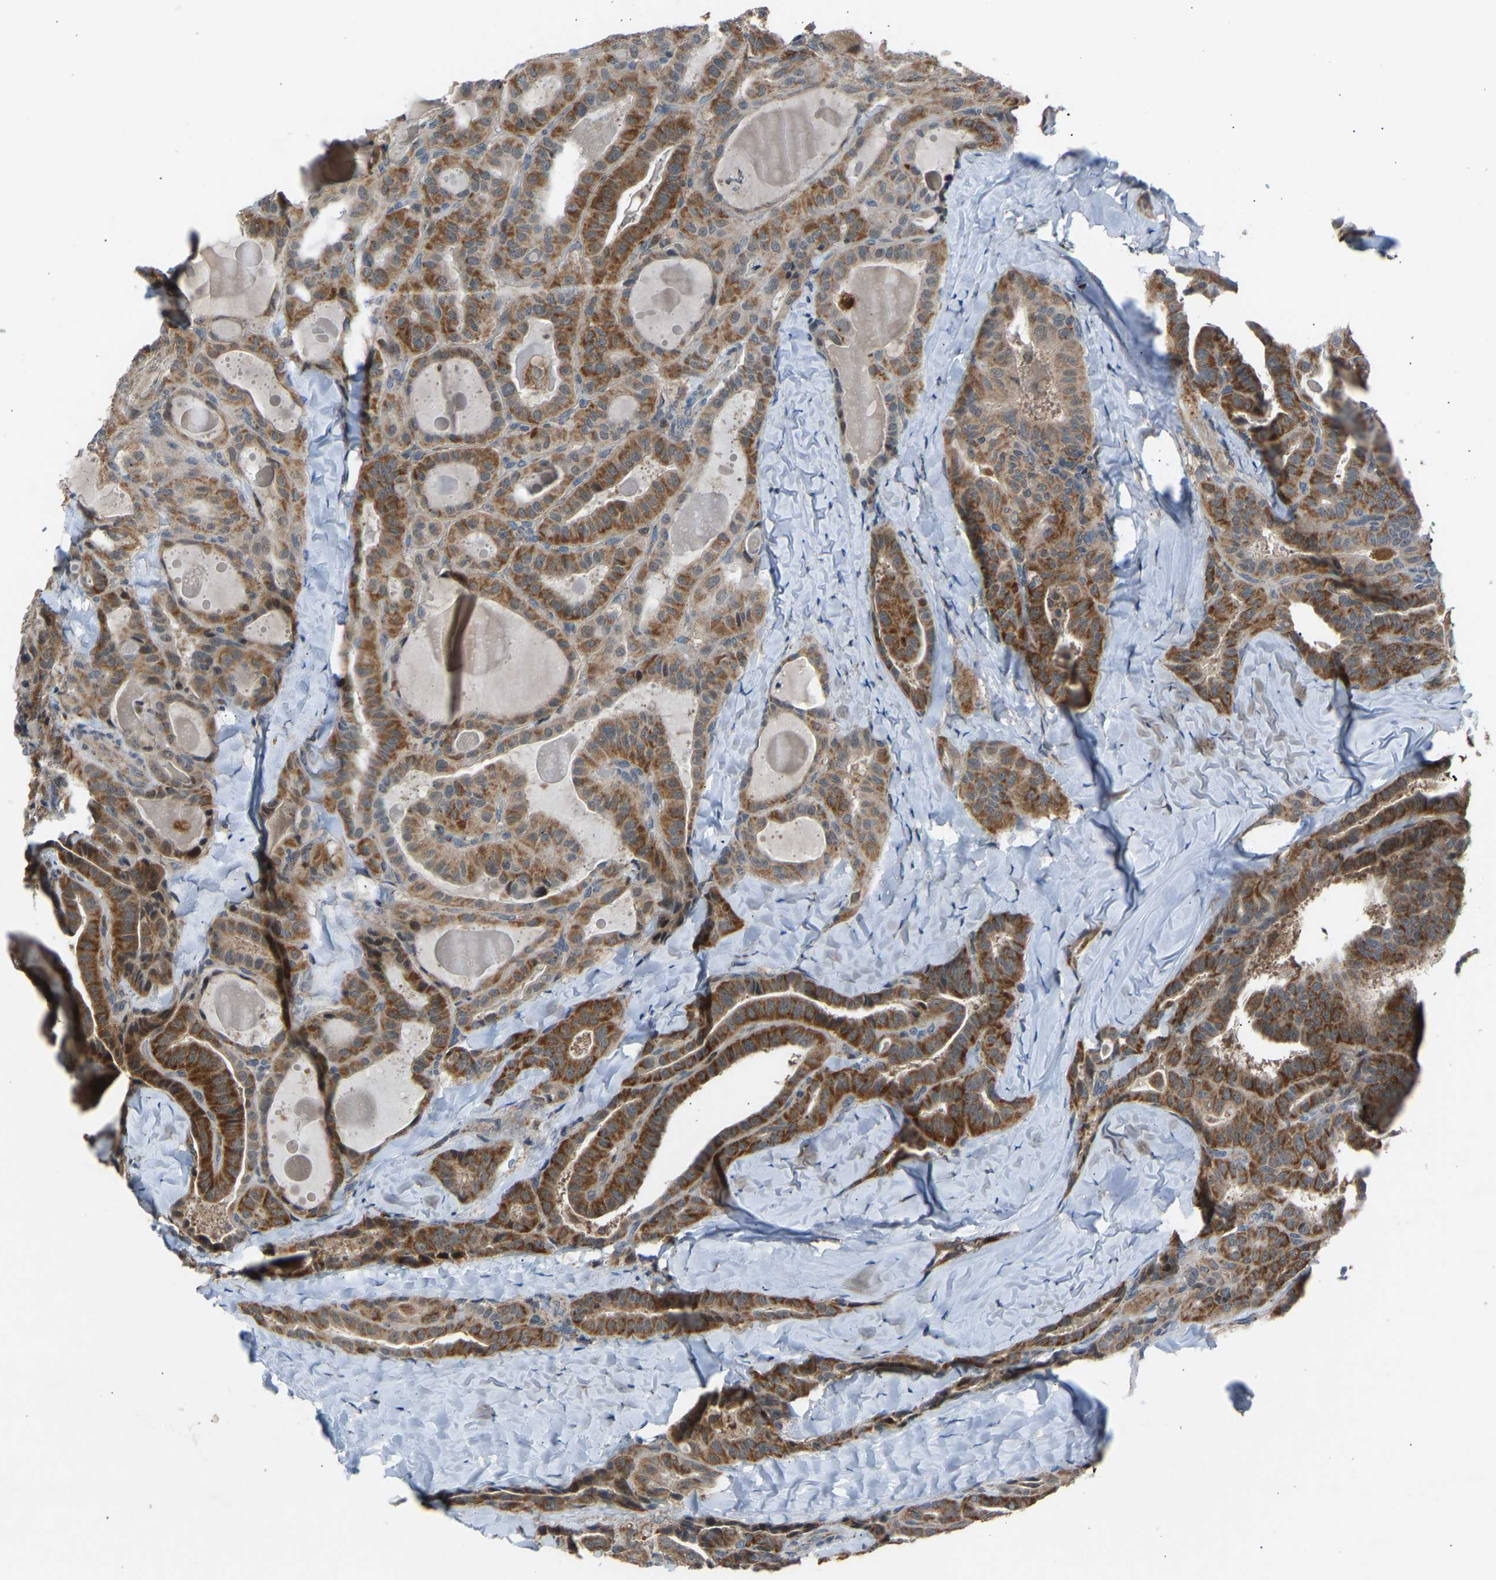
{"staining": {"intensity": "strong", "quantity": ">75%", "location": "cytoplasmic/membranous"}, "tissue": "thyroid cancer", "cell_type": "Tumor cells", "image_type": "cancer", "snomed": [{"axis": "morphology", "description": "Papillary adenocarcinoma, NOS"}, {"axis": "topography", "description": "Thyroid gland"}], "caption": "Protein staining of papillary adenocarcinoma (thyroid) tissue reveals strong cytoplasmic/membranous staining in approximately >75% of tumor cells.", "gene": "SLIRP", "patient": {"sex": "male", "age": 77}}